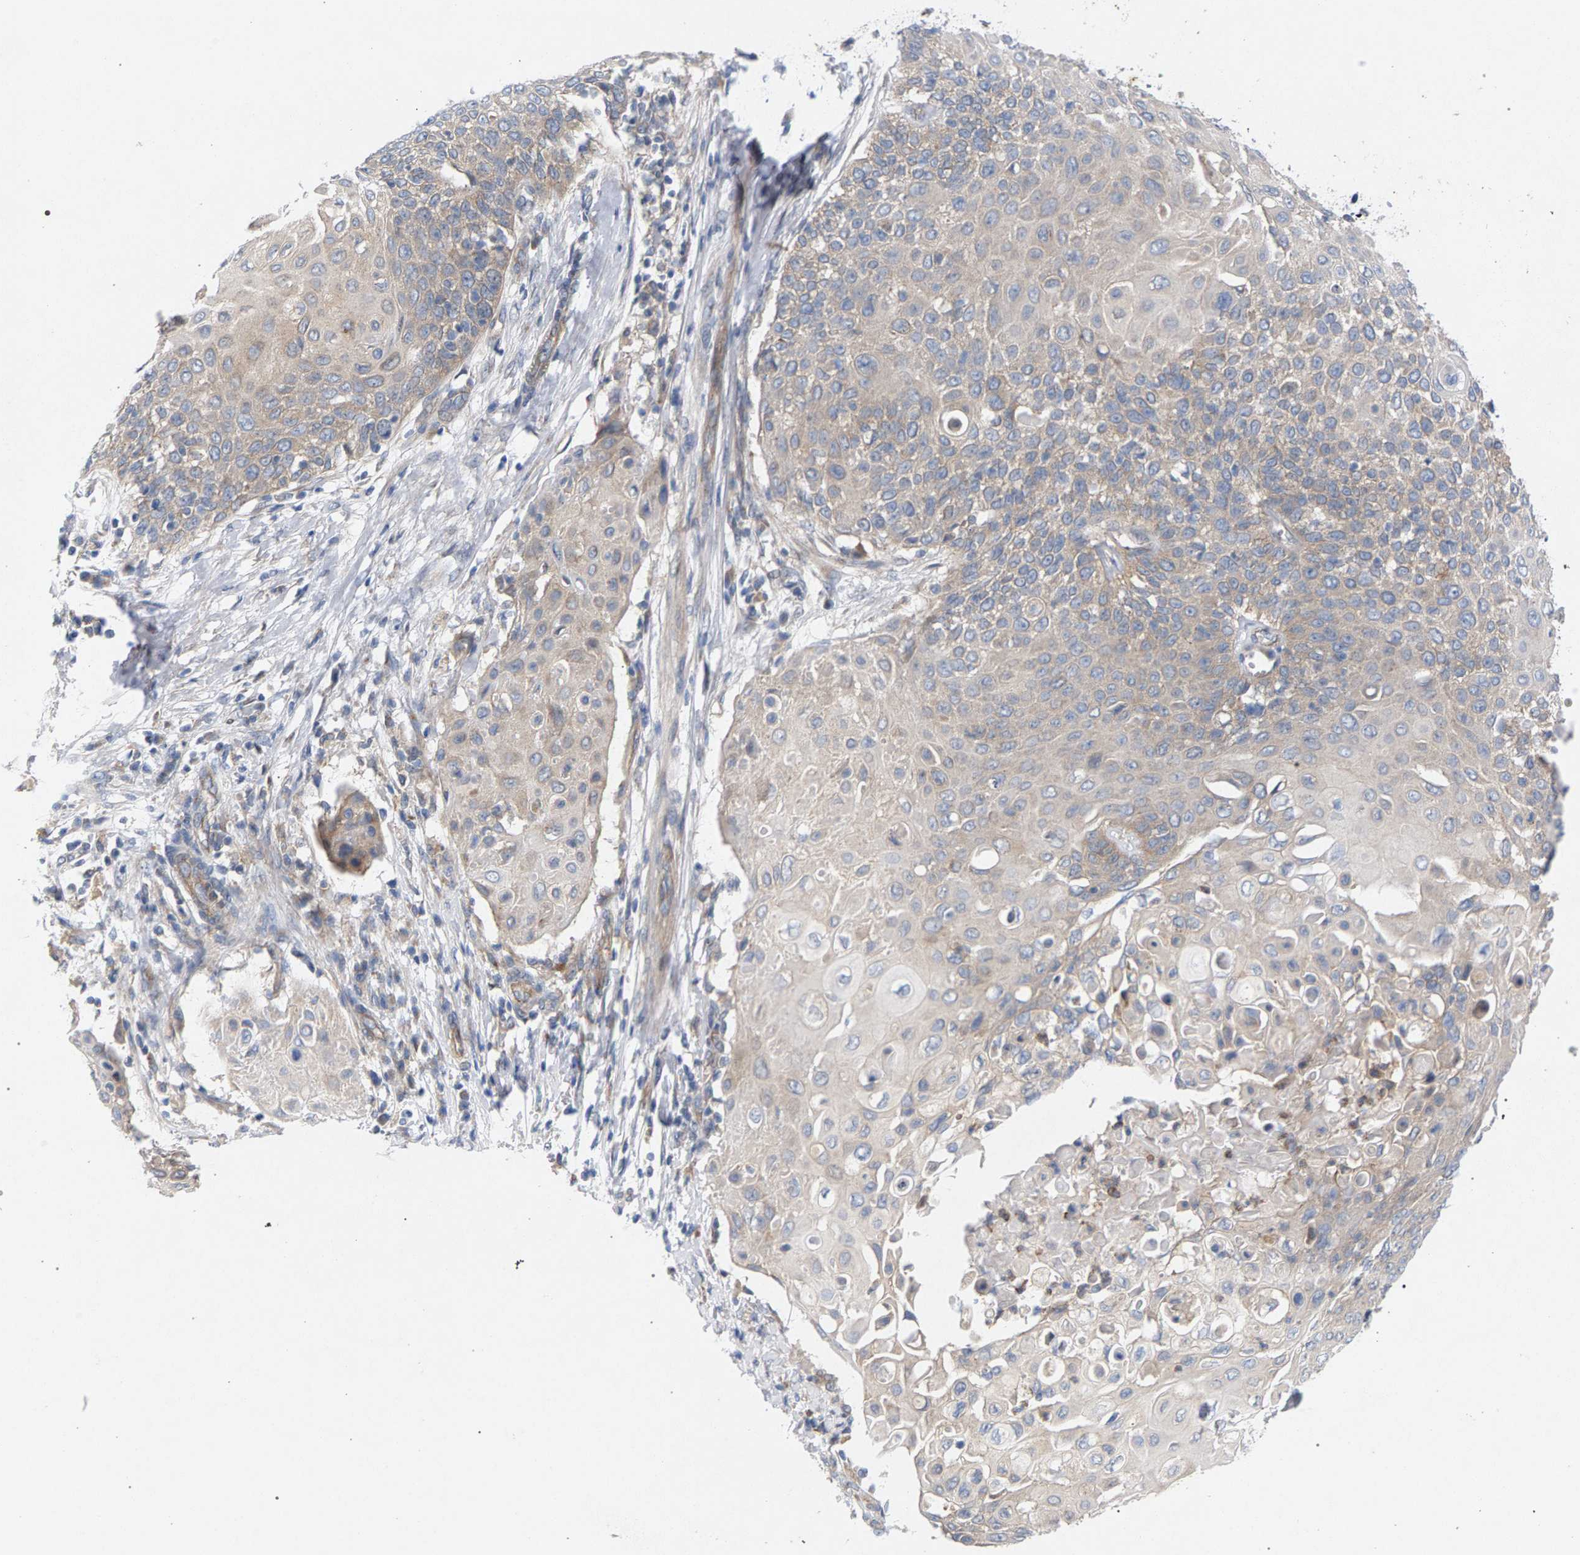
{"staining": {"intensity": "weak", "quantity": "25%-75%", "location": "cytoplasmic/membranous"}, "tissue": "cervical cancer", "cell_type": "Tumor cells", "image_type": "cancer", "snomed": [{"axis": "morphology", "description": "Squamous cell carcinoma, NOS"}, {"axis": "topography", "description": "Cervix"}], "caption": "Immunohistochemical staining of human cervical squamous cell carcinoma reveals low levels of weak cytoplasmic/membranous positivity in approximately 25%-75% of tumor cells. (DAB IHC, brown staining for protein, blue staining for nuclei).", "gene": "MAMDC2", "patient": {"sex": "female", "age": 39}}